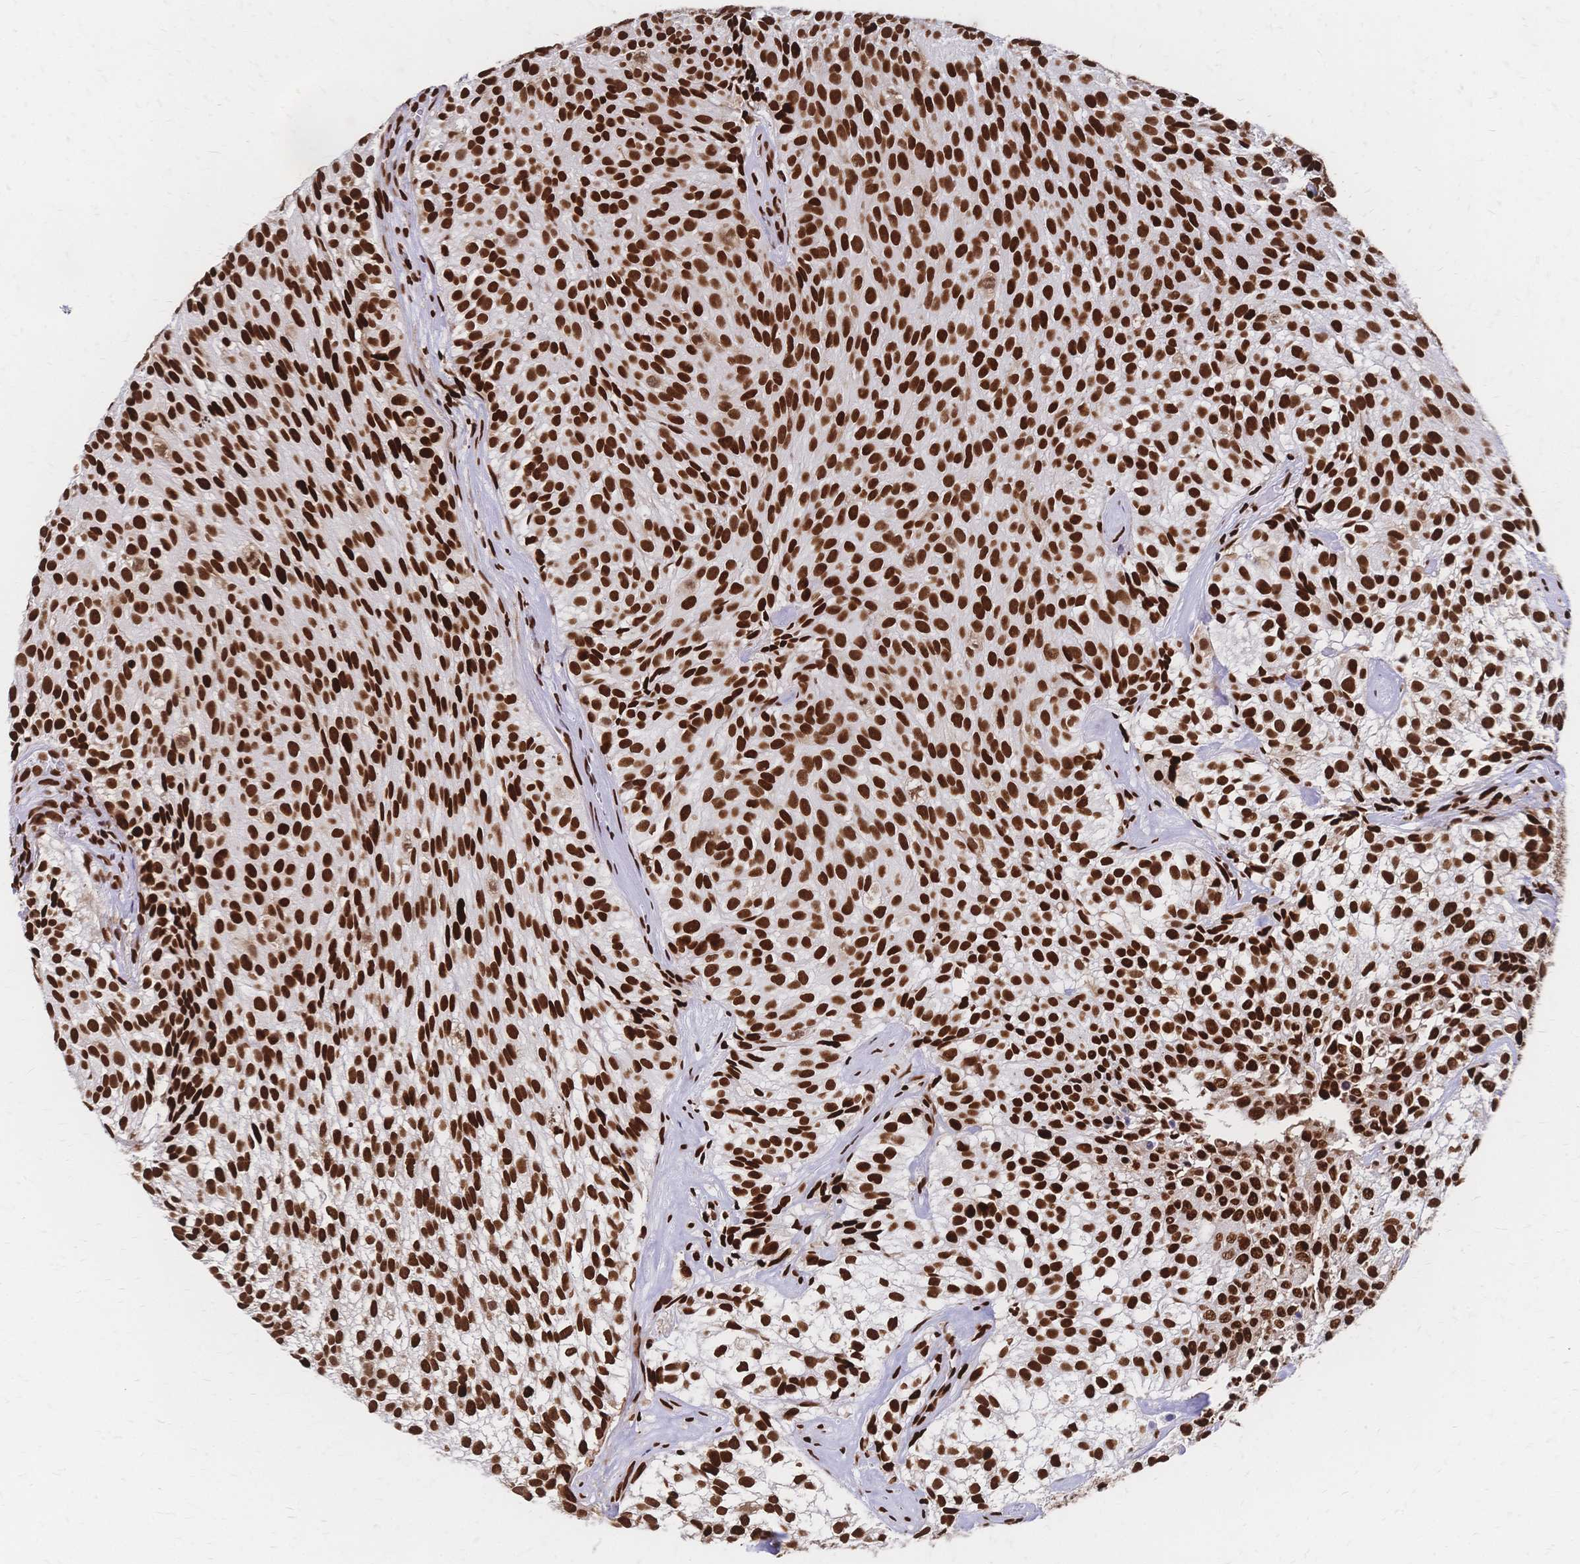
{"staining": {"intensity": "strong", "quantity": ">75%", "location": "nuclear"}, "tissue": "urothelial cancer", "cell_type": "Tumor cells", "image_type": "cancer", "snomed": [{"axis": "morphology", "description": "Urothelial carcinoma, Low grade"}, {"axis": "topography", "description": "Urinary bladder"}], "caption": "Immunohistochemical staining of human urothelial carcinoma (low-grade) reveals strong nuclear protein positivity in approximately >75% of tumor cells.", "gene": "HDGF", "patient": {"sex": "male", "age": 70}}